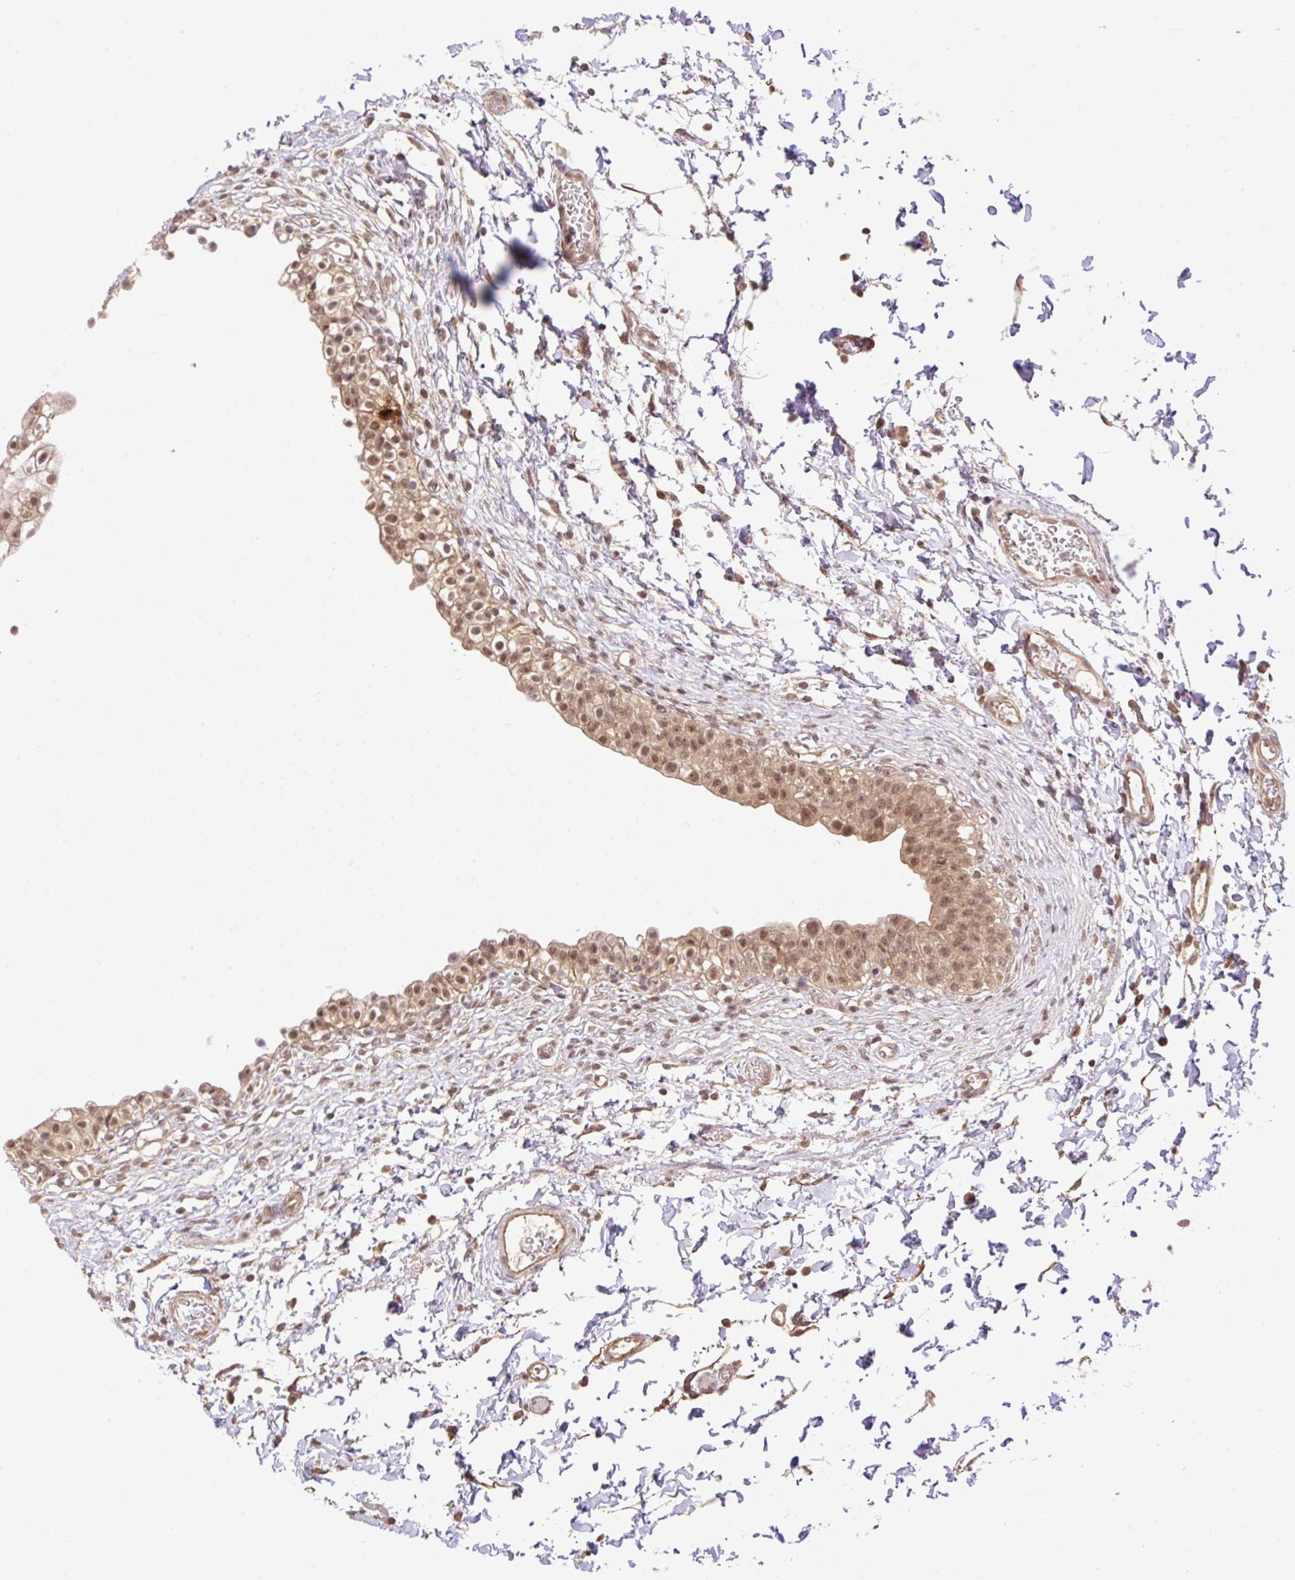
{"staining": {"intensity": "moderate", "quantity": ">75%", "location": "cytoplasmic/membranous,nuclear"}, "tissue": "urinary bladder", "cell_type": "Urothelial cells", "image_type": "normal", "snomed": [{"axis": "morphology", "description": "Normal tissue, NOS"}, {"axis": "topography", "description": "Urinary bladder"}, {"axis": "topography", "description": "Peripheral nerve tissue"}], "caption": "This histopathology image demonstrates IHC staining of normal urinary bladder, with medium moderate cytoplasmic/membranous,nuclear positivity in about >75% of urothelial cells.", "gene": "VPS25", "patient": {"sex": "male", "age": 55}}